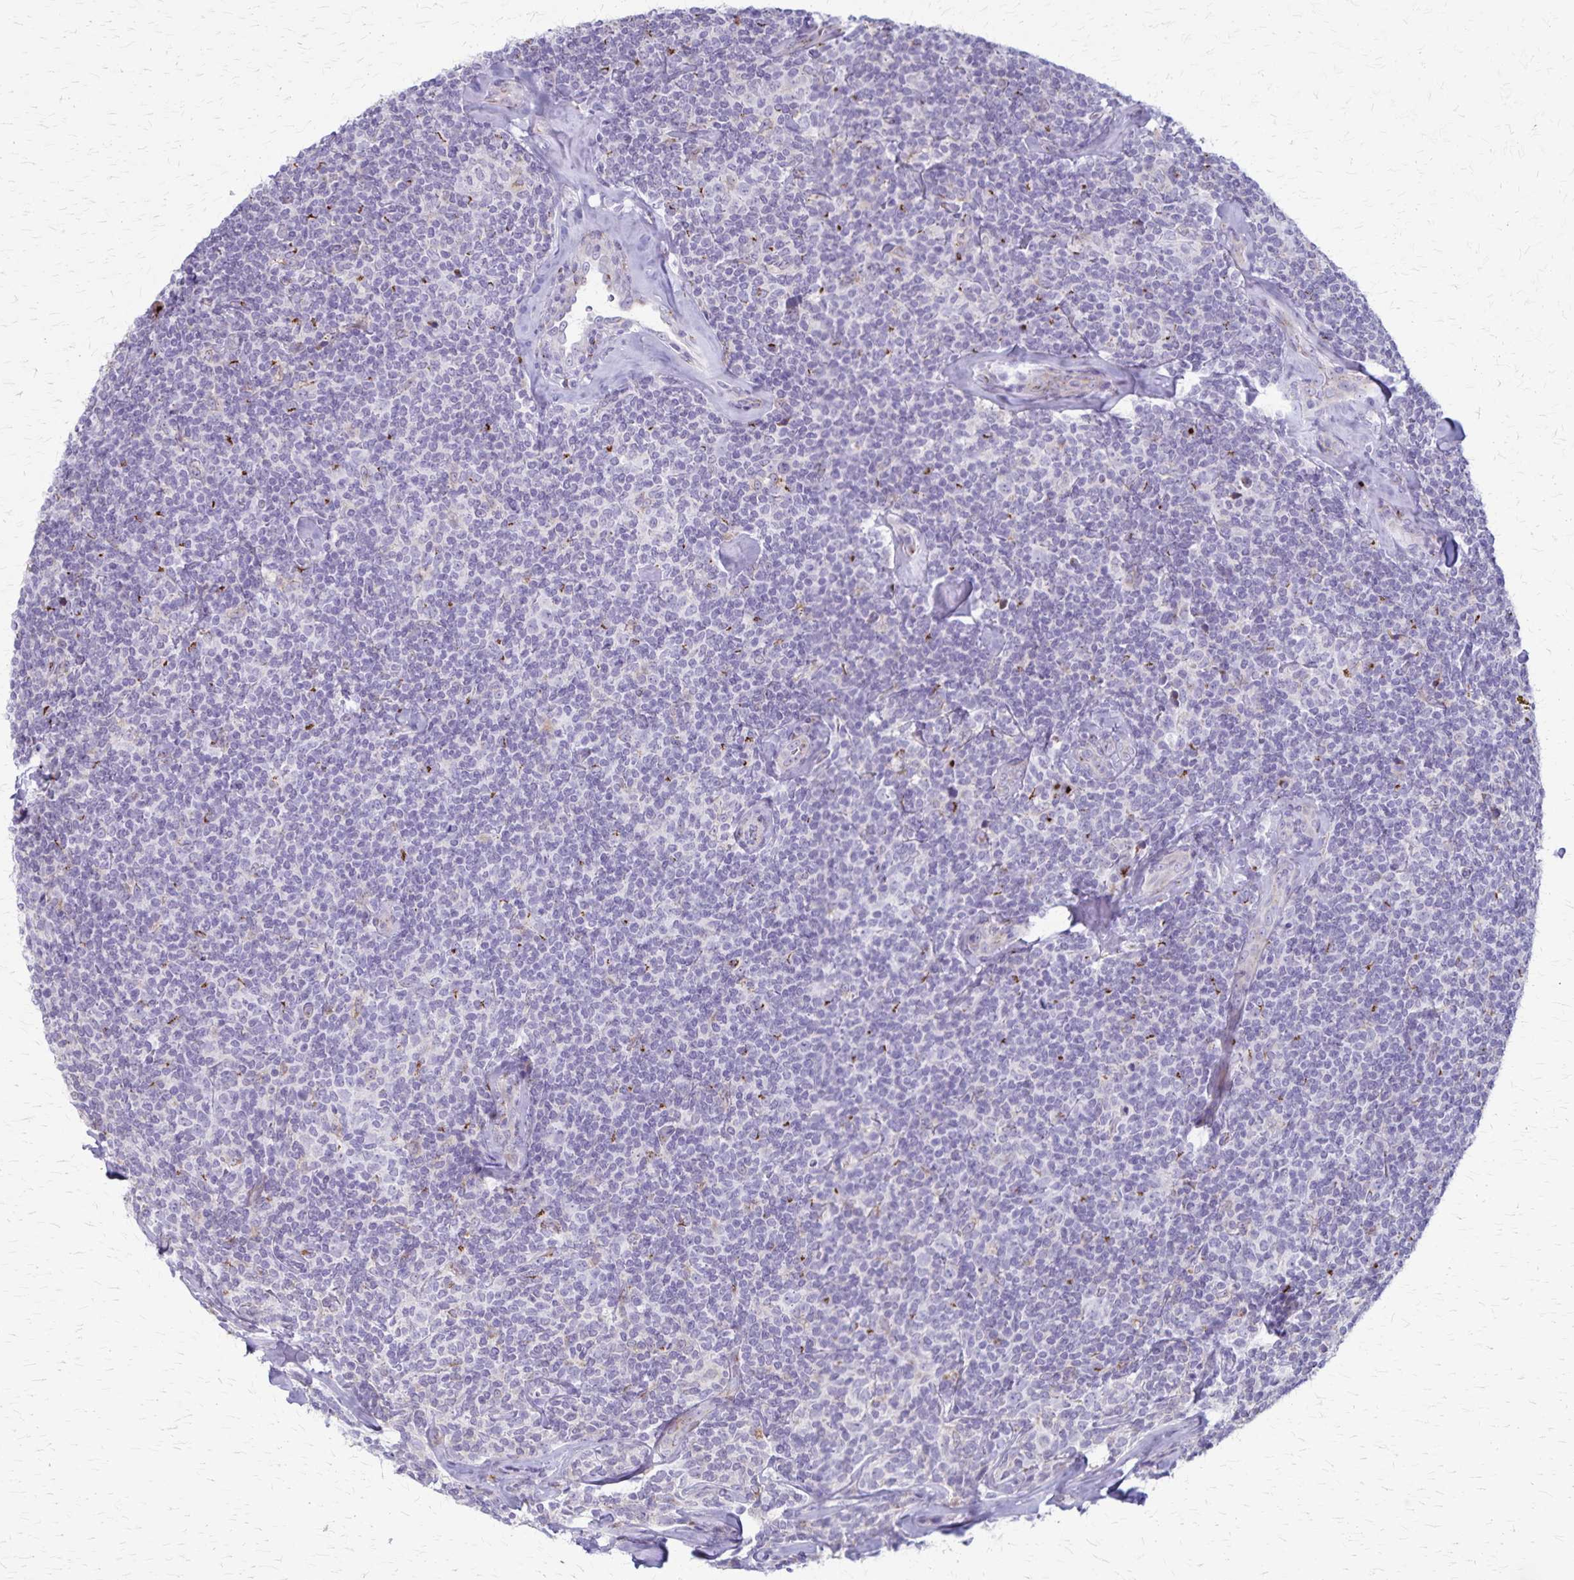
{"staining": {"intensity": "negative", "quantity": "none", "location": "none"}, "tissue": "lymphoma", "cell_type": "Tumor cells", "image_type": "cancer", "snomed": [{"axis": "morphology", "description": "Malignant lymphoma, non-Hodgkin's type, Low grade"}, {"axis": "topography", "description": "Lymph node"}], "caption": "Human malignant lymphoma, non-Hodgkin's type (low-grade) stained for a protein using immunohistochemistry (IHC) reveals no positivity in tumor cells.", "gene": "MCFD2", "patient": {"sex": "female", "age": 56}}